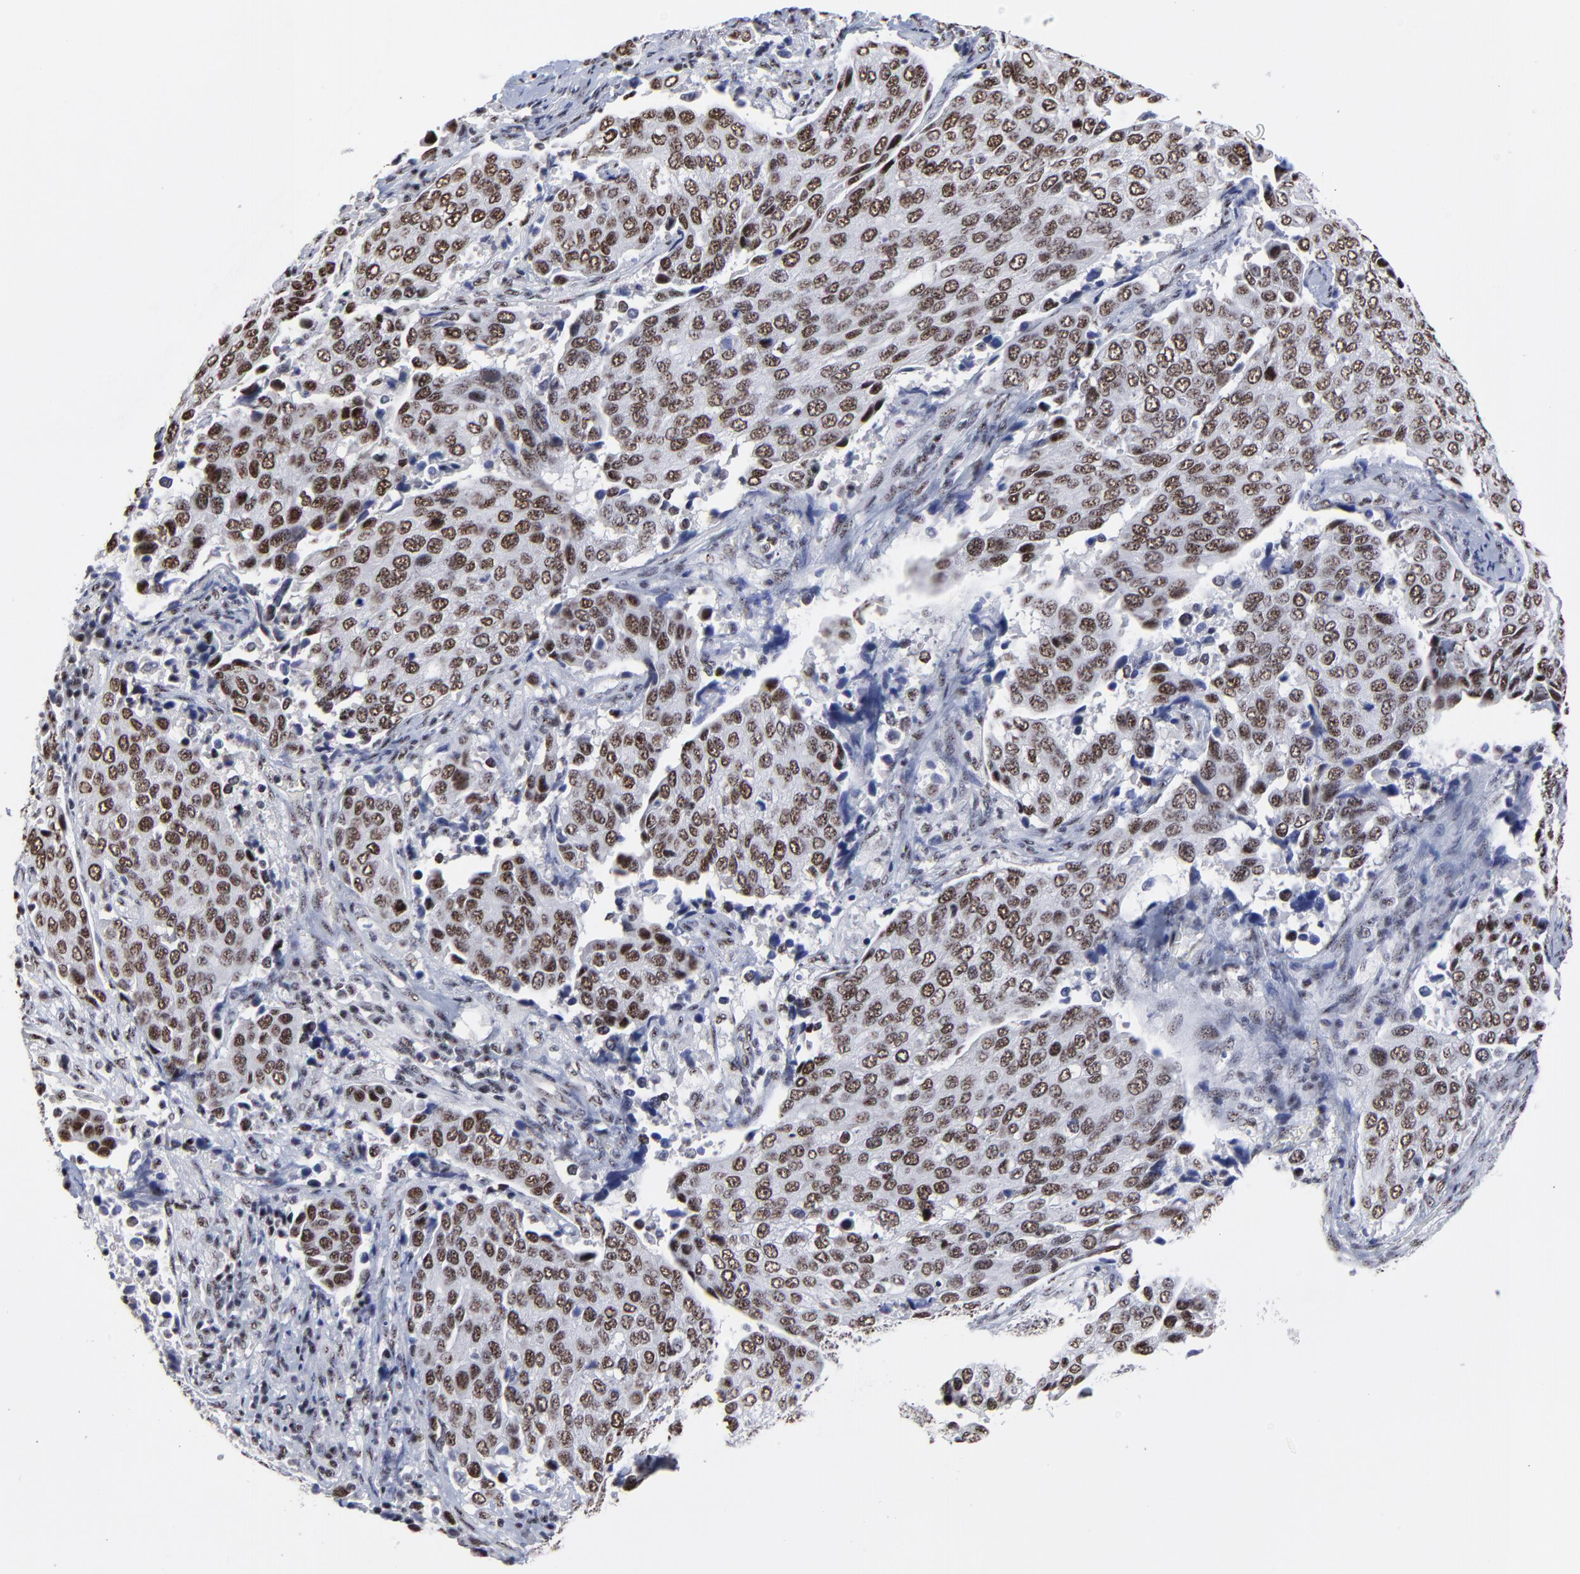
{"staining": {"intensity": "moderate", "quantity": ">75%", "location": "nuclear"}, "tissue": "cervical cancer", "cell_type": "Tumor cells", "image_type": "cancer", "snomed": [{"axis": "morphology", "description": "Squamous cell carcinoma, NOS"}, {"axis": "topography", "description": "Cervix"}], "caption": "Immunohistochemical staining of cervical cancer (squamous cell carcinoma) demonstrates medium levels of moderate nuclear staining in approximately >75% of tumor cells.", "gene": "MBD4", "patient": {"sex": "female", "age": 54}}